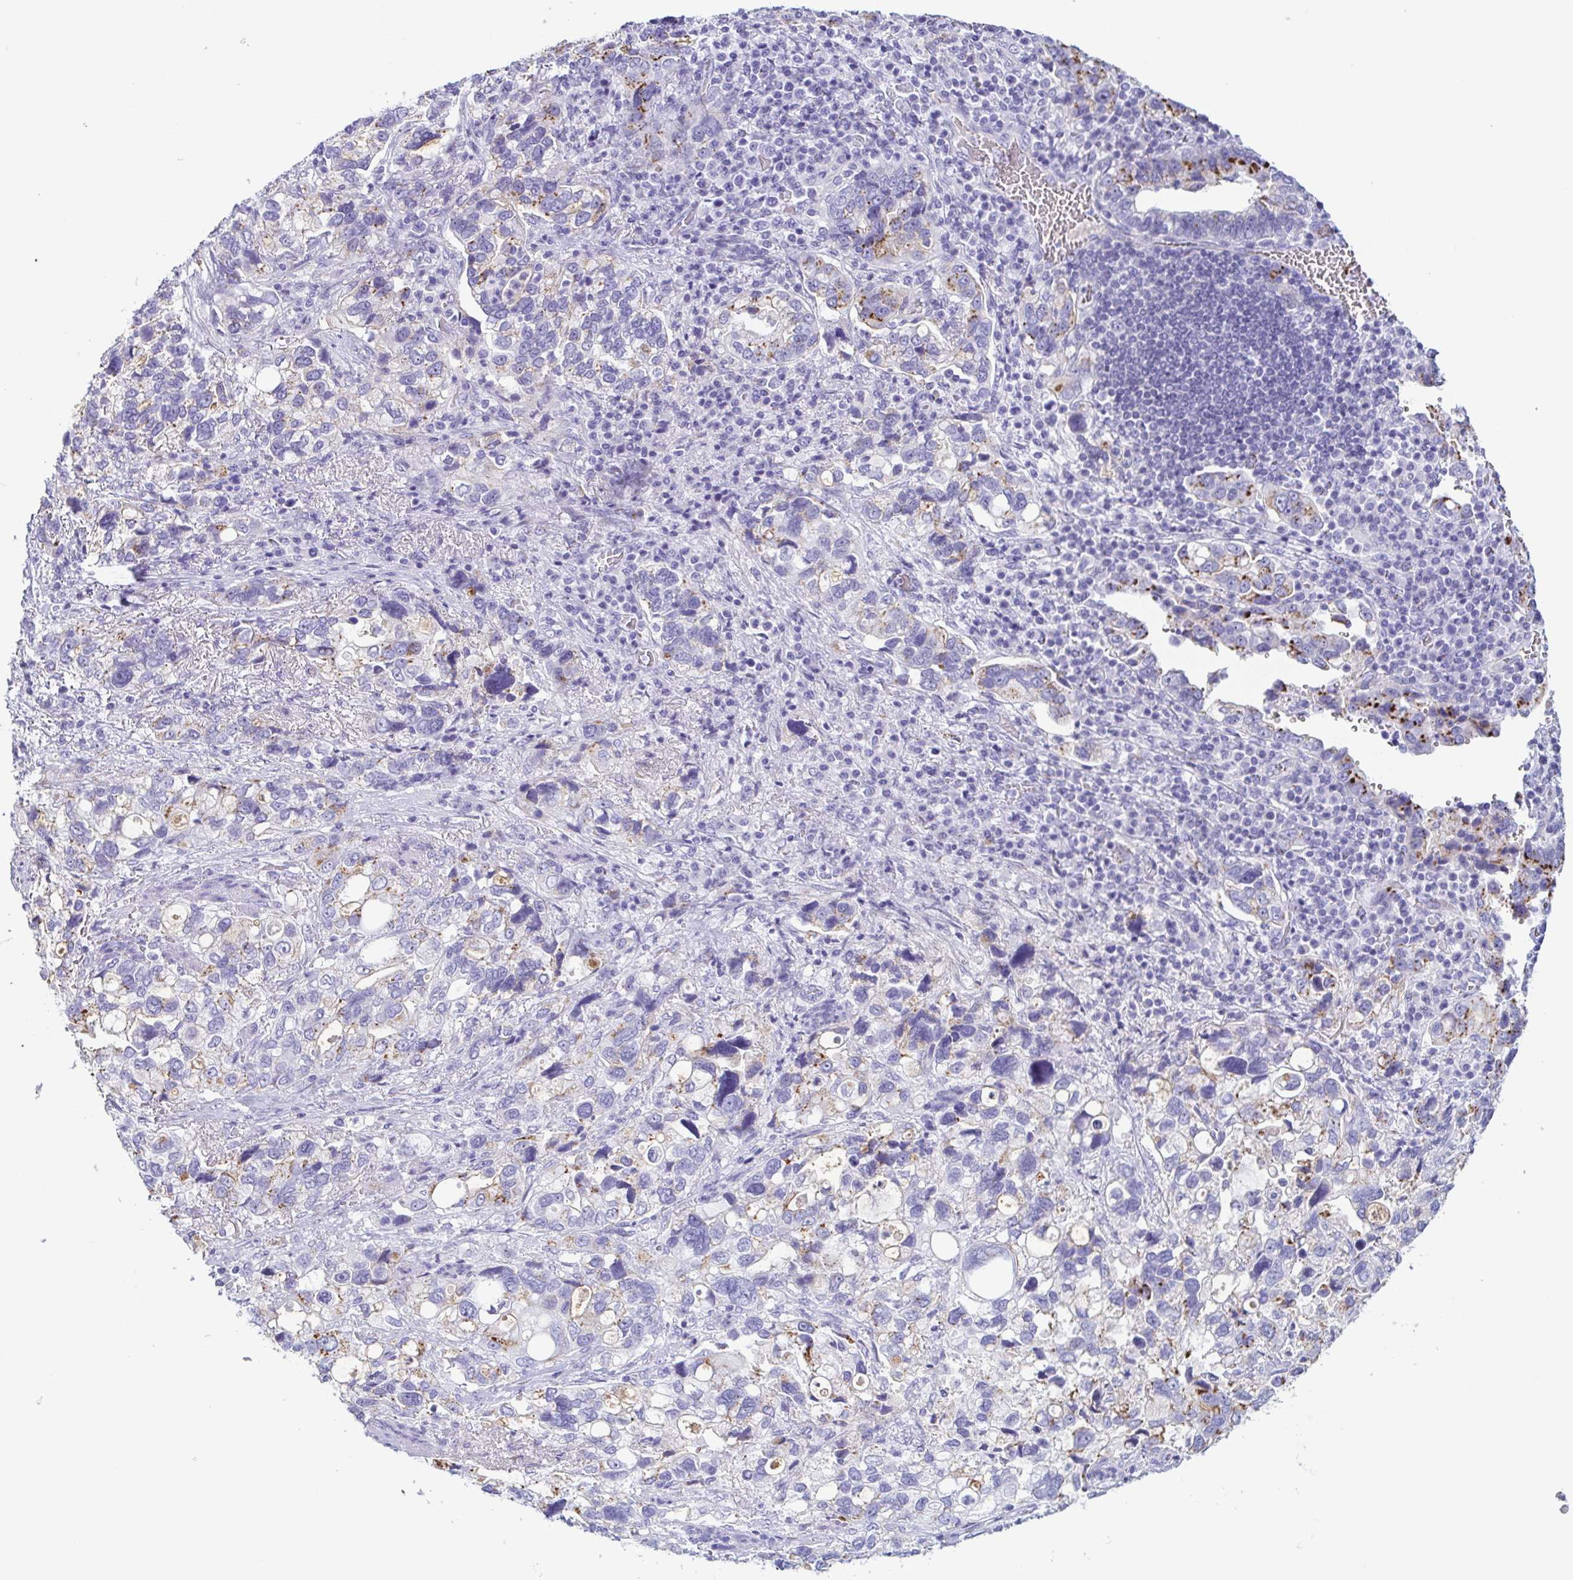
{"staining": {"intensity": "moderate", "quantity": "25%-75%", "location": "cytoplasmic/membranous"}, "tissue": "stomach cancer", "cell_type": "Tumor cells", "image_type": "cancer", "snomed": [{"axis": "morphology", "description": "Adenocarcinoma, NOS"}, {"axis": "topography", "description": "Stomach, upper"}], "caption": "Moderate cytoplasmic/membranous expression for a protein is seen in about 25%-75% of tumor cells of adenocarcinoma (stomach) using immunohistochemistry (IHC).", "gene": "LDLRAD1", "patient": {"sex": "female", "age": 81}}